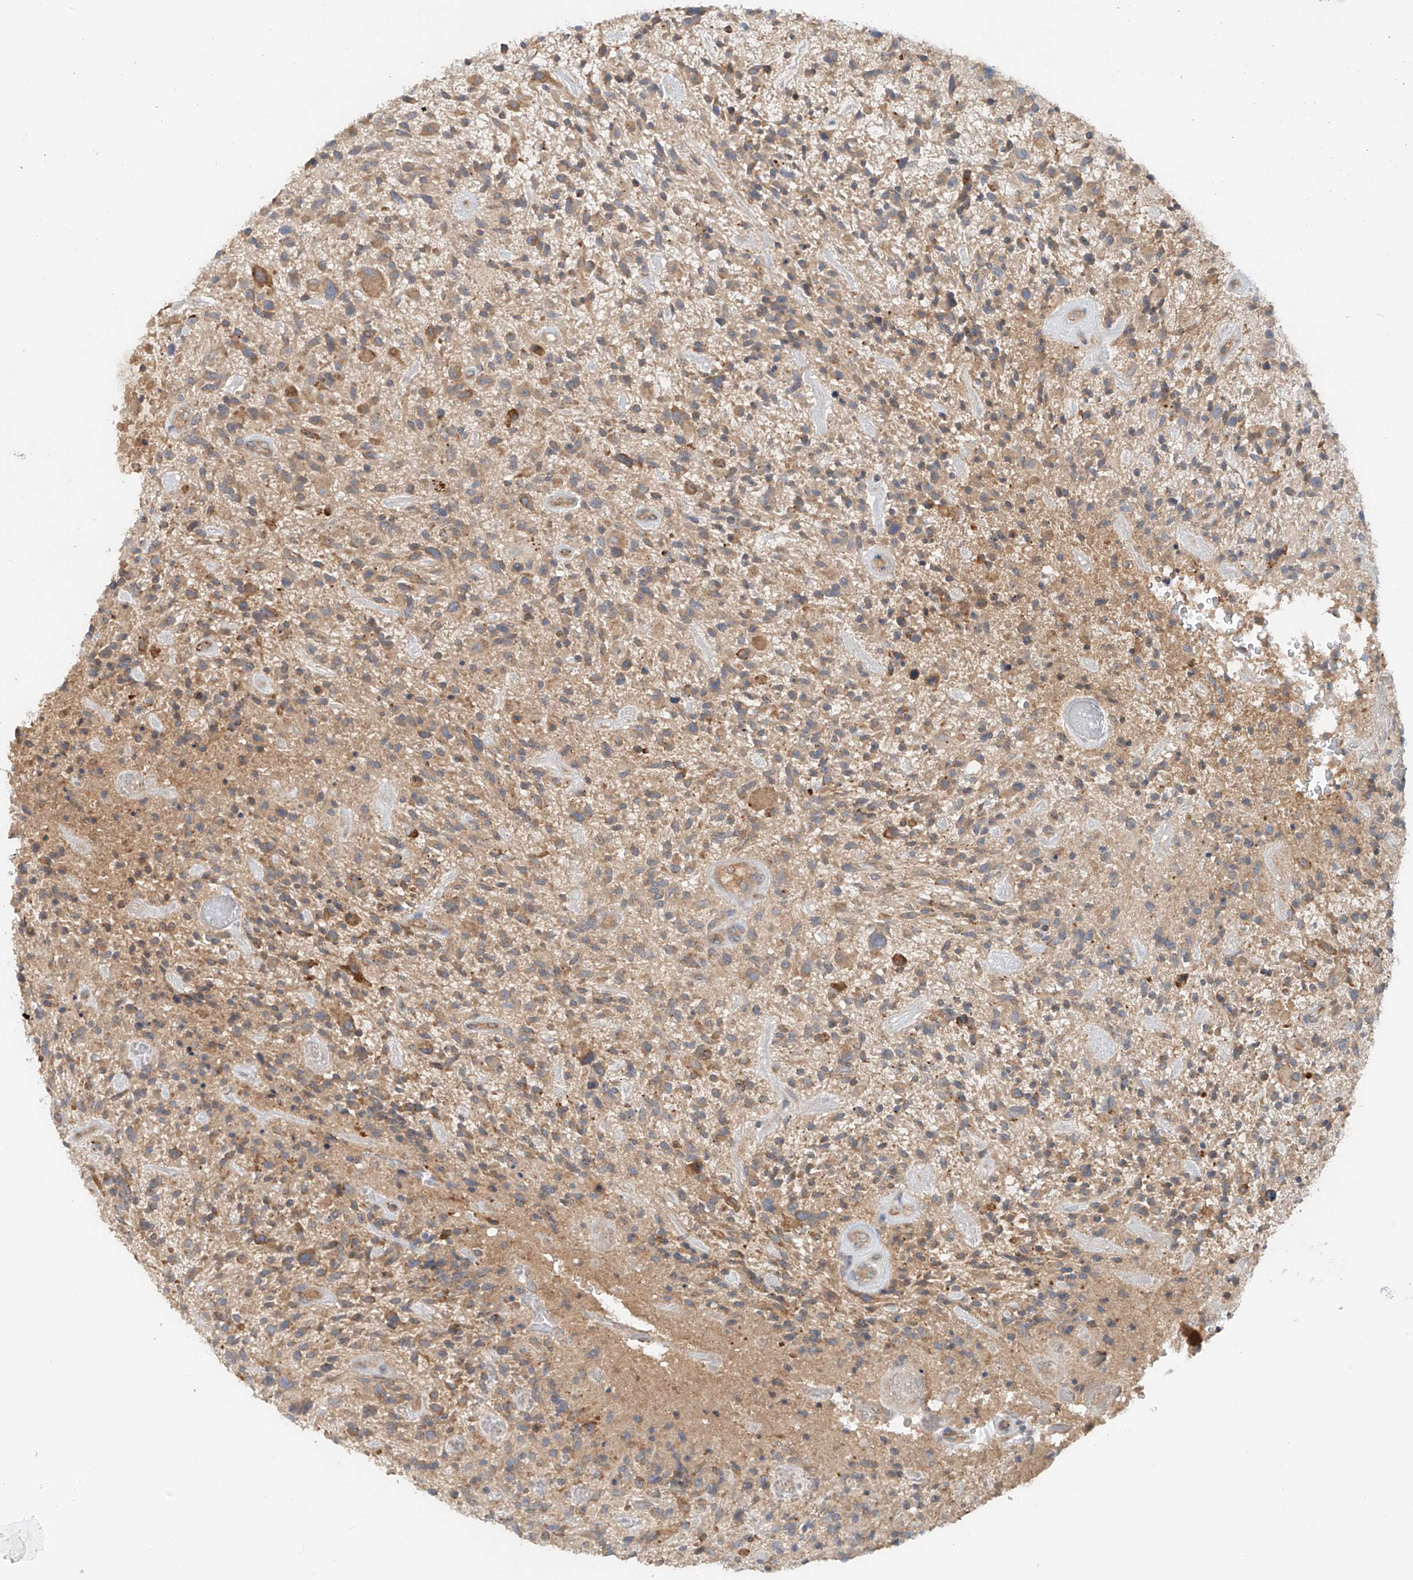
{"staining": {"intensity": "weak", "quantity": ">75%", "location": "cytoplasmic/membranous"}, "tissue": "glioma", "cell_type": "Tumor cells", "image_type": "cancer", "snomed": [{"axis": "morphology", "description": "Glioma, malignant, High grade"}, {"axis": "topography", "description": "Brain"}], "caption": "Protein expression analysis of human glioma reveals weak cytoplasmic/membranous positivity in about >75% of tumor cells.", "gene": "LYRM9", "patient": {"sex": "male", "age": 47}}